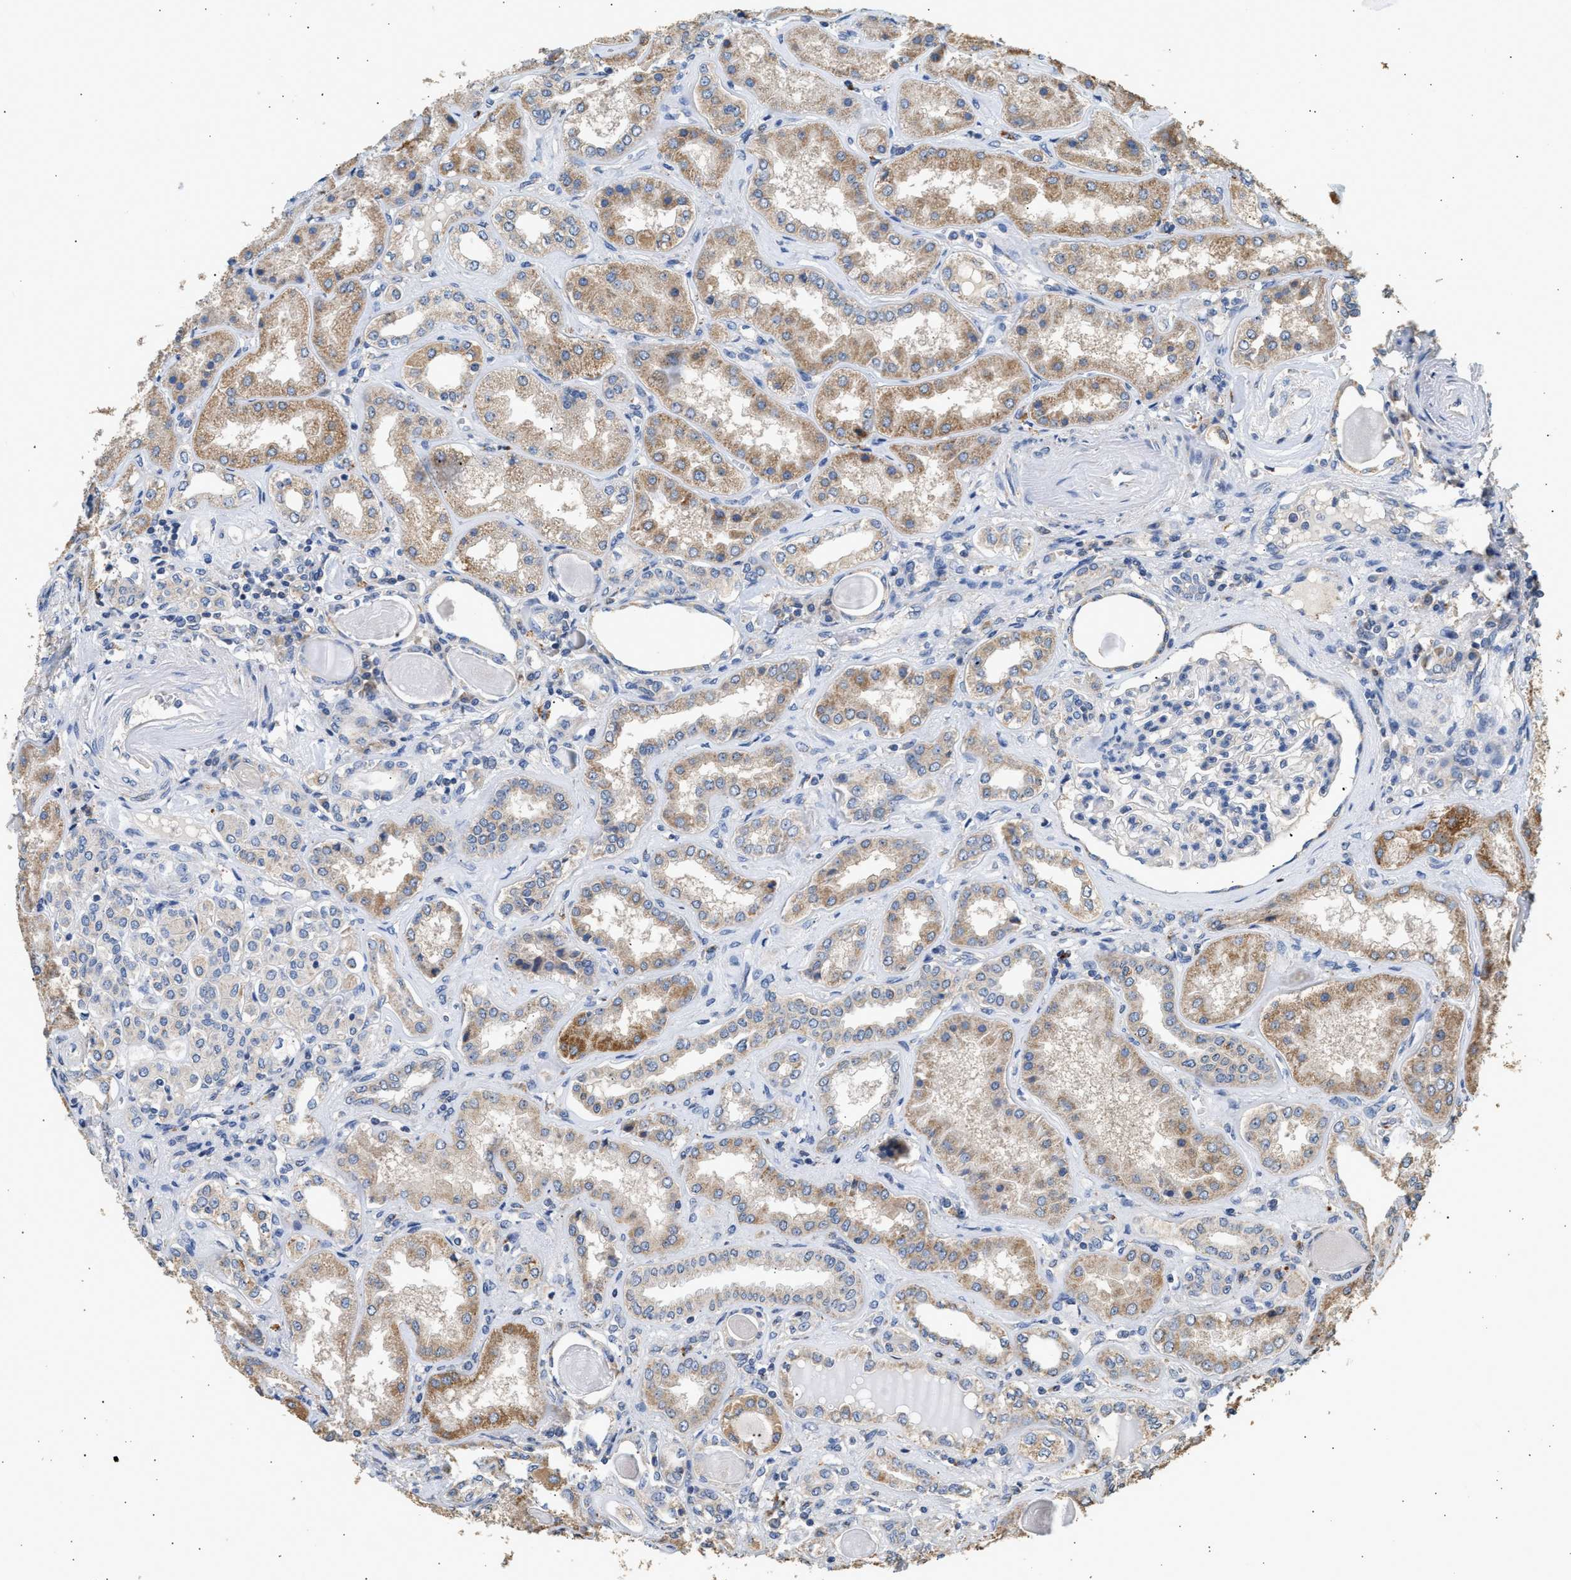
{"staining": {"intensity": "negative", "quantity": "none", "location": "none"}, "tissue": "kidney", "cell_type": "Cells in glomeruli", "image_type": "normal", "snomed": [{"axis": "morphology", "description": "Normal tissue, NOS"}, {"axis": "topography", "description": "Kidney"}], "caption": "A micrograph of human kidney is negative for staining in cells in glomeruli.", "gene": "WDR31", "patient": {"sex": "female", "age": 56}}